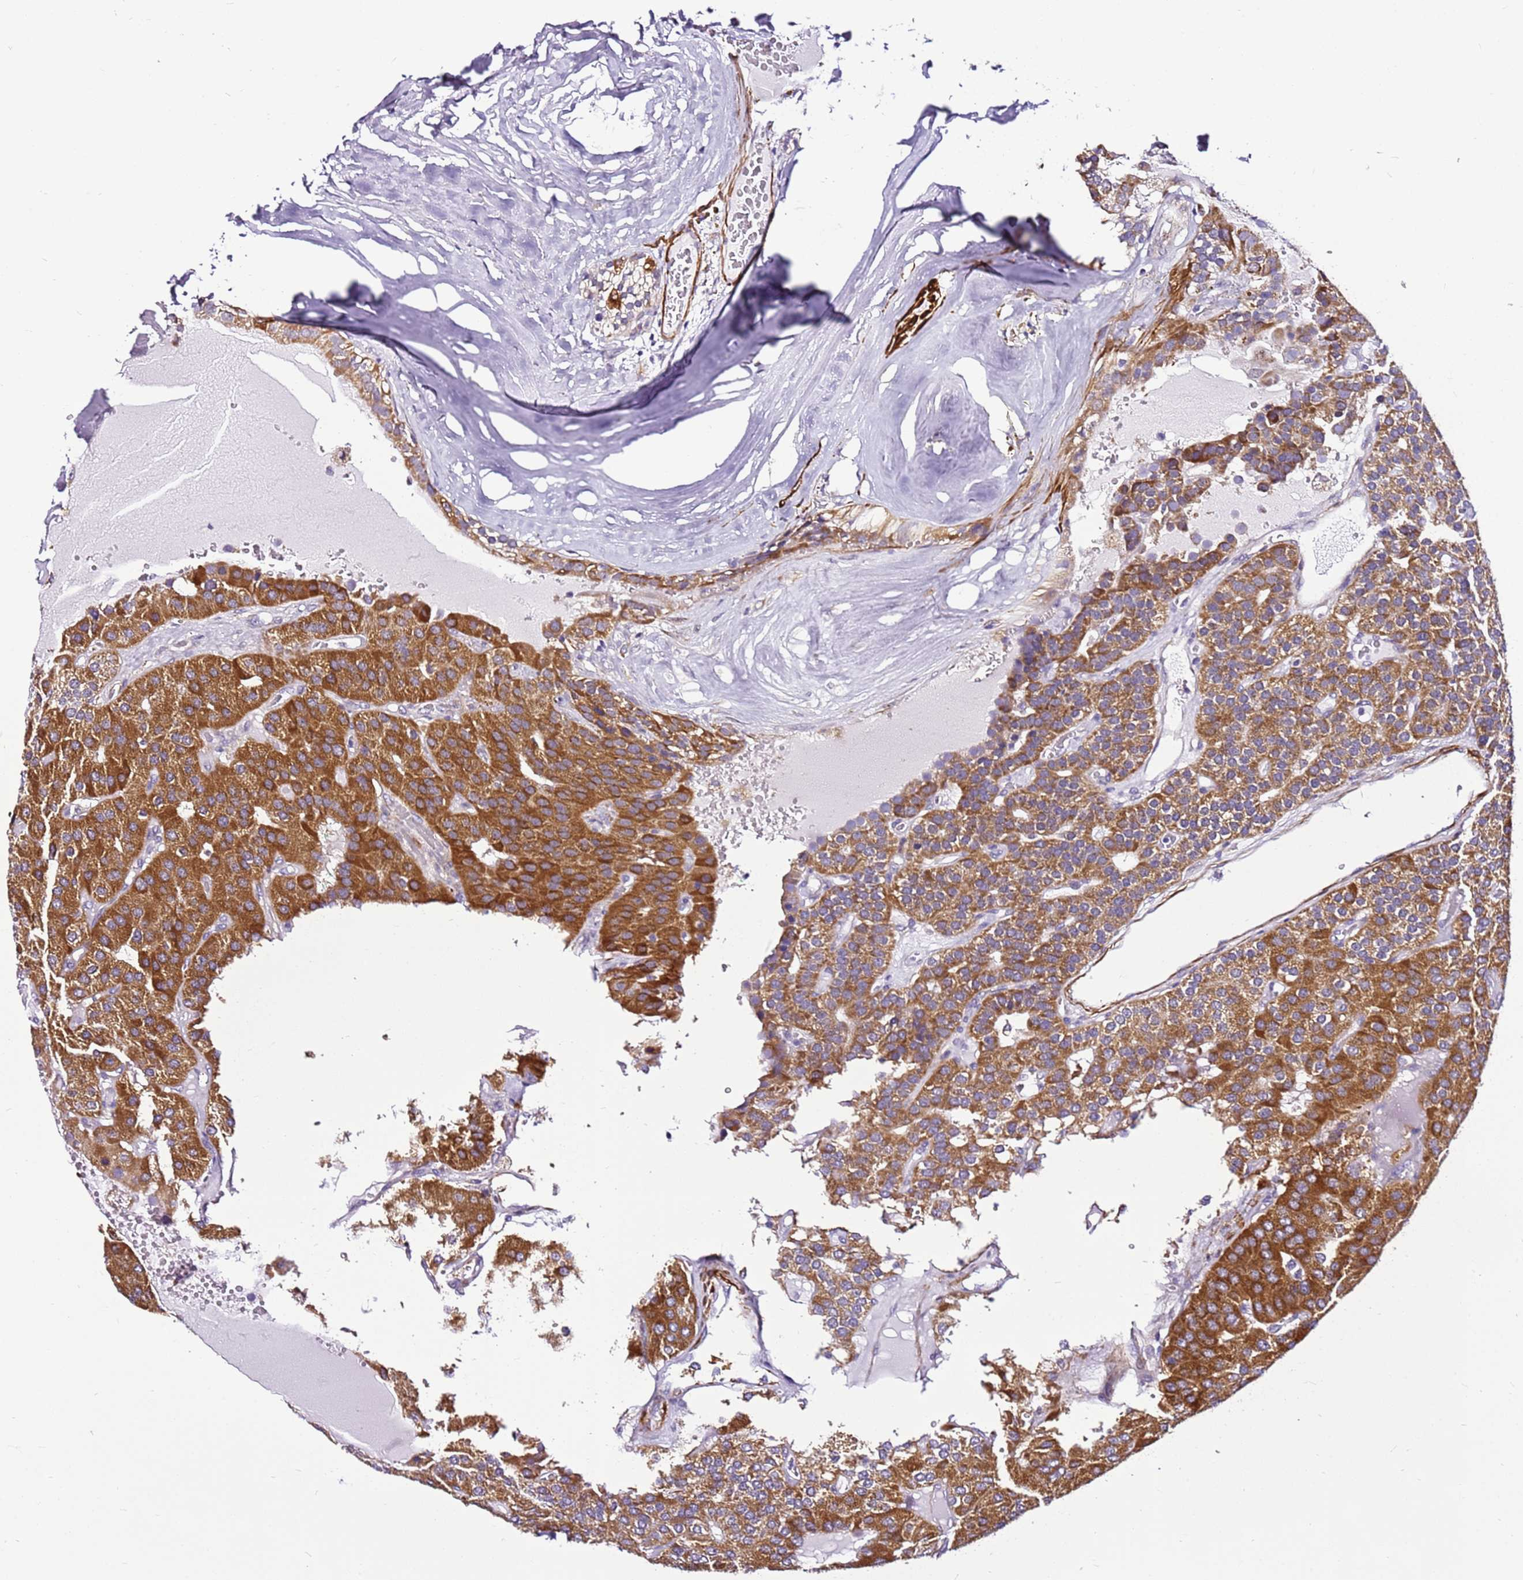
{"staining": {"intensity": "moderate", "quantity": ">75%", "location": "cytoplasmic/membranous"}, "tissue": "parathyroid gland", "cell_type": "Glandular cells", "image_type": "normal", "snomed": [{"axis": "morphology", "description": "Normal tissue, NOS"}, {"axis": "morphology", "description": "Adenoma, NOS"}, {"axis": "topography", "description": "Parathyroid gland"}], "caption": "This micrograph demonstrates immunohistochemistry staining of benign human parathyroid gland, with medium moderate cytoplasmic/membranous expression in about >75% of glandular cells.", "gene": "SMIM4", "patient": {"sex": "female", "age": 86}}